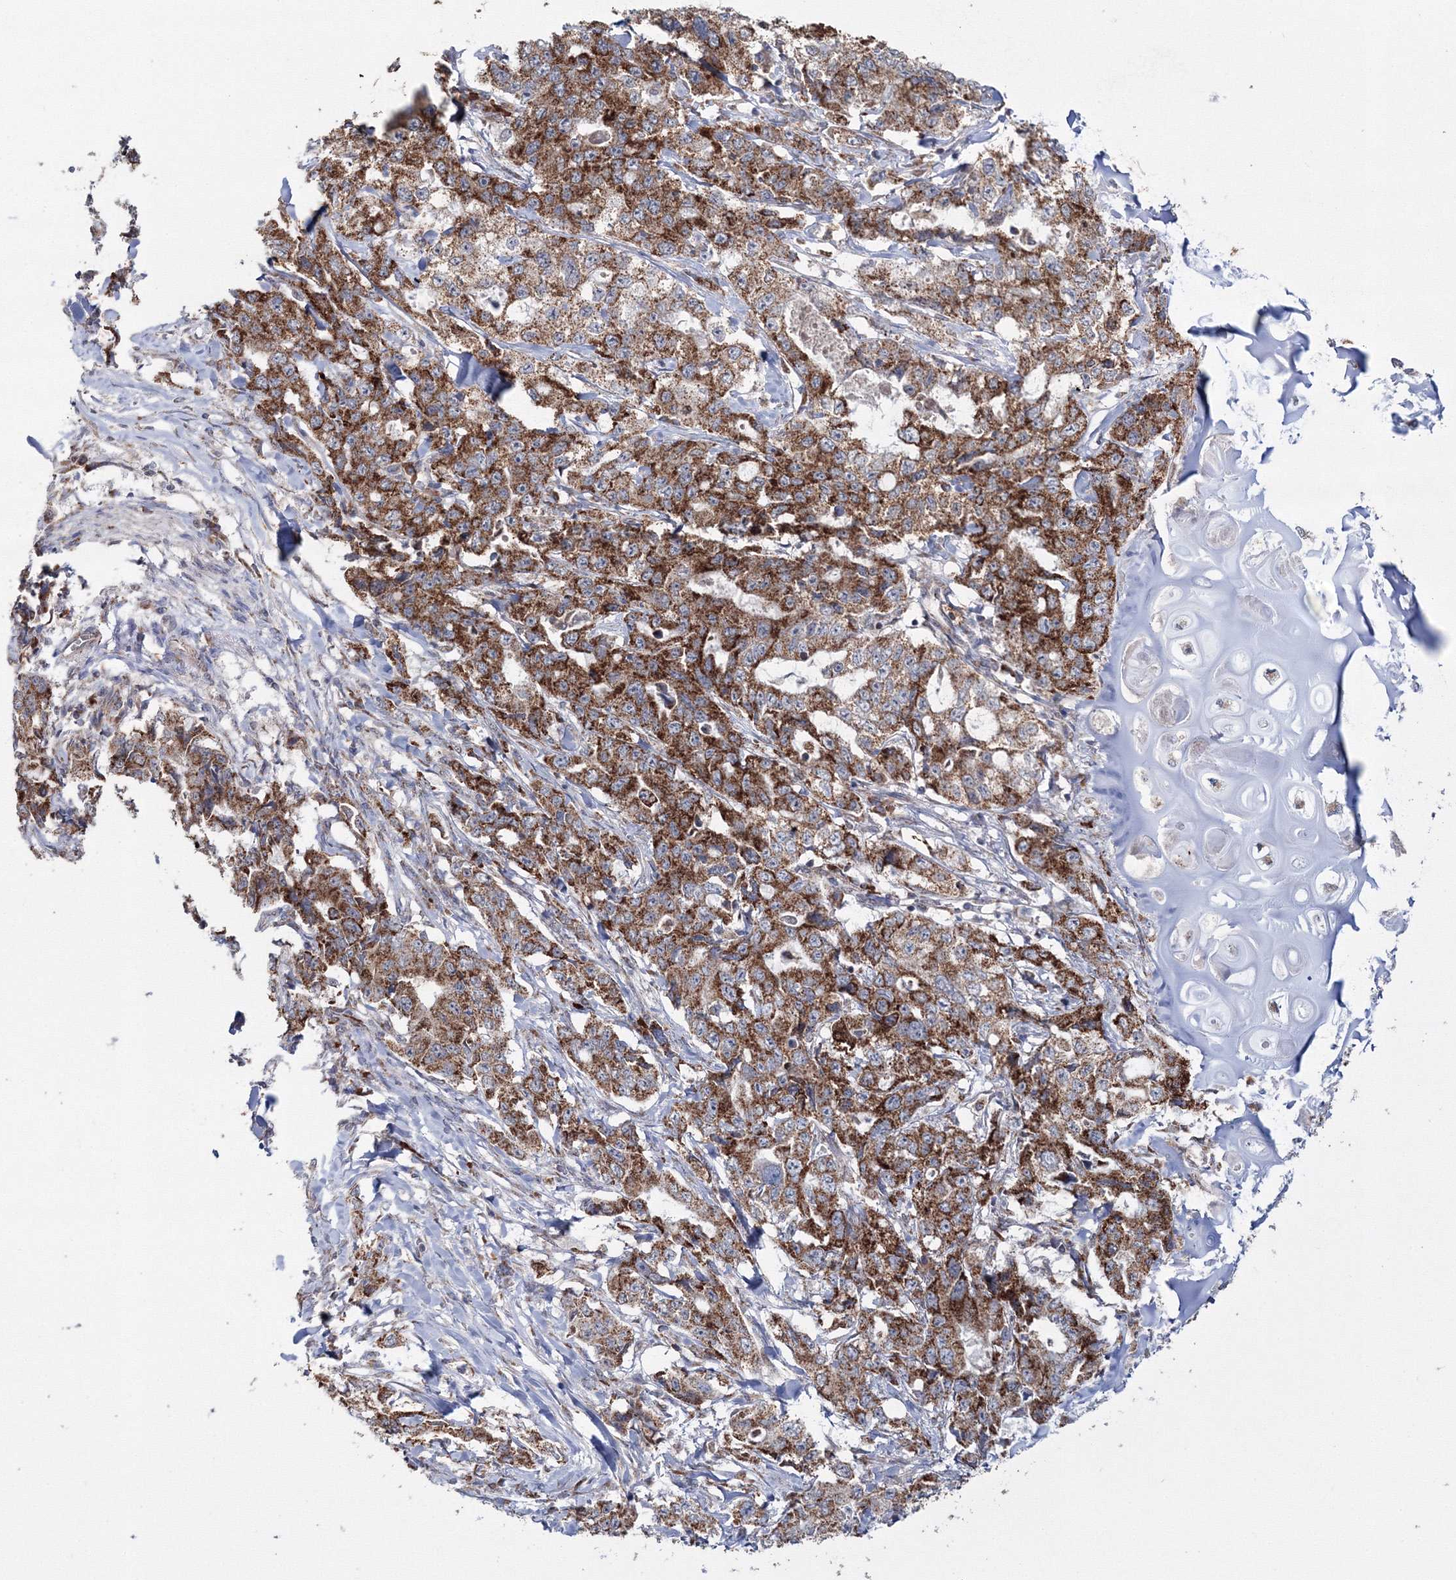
{"staining": {"intensity": "moderate", "quantity": ">75%", "location": "cytoplasmic/membranous"}, "tissue": "lung cancer", "cell_type": "Tumor cells", "image_type": "cancer", "snomed": [{"axis": "morphology", "description": "Adenocarcinoma, NOS"}, {"axis": "topography", "description": "Lung"}], "caption": "About >75% of tumor cells in lung cancer (adenocarcinoma) demonstrate moderate cytoplasmic/membranous protein staining as visualized by brown immunohistochemical staining.", "gene": "PEX13", "patient": {"sex": "female", "age": 51}}